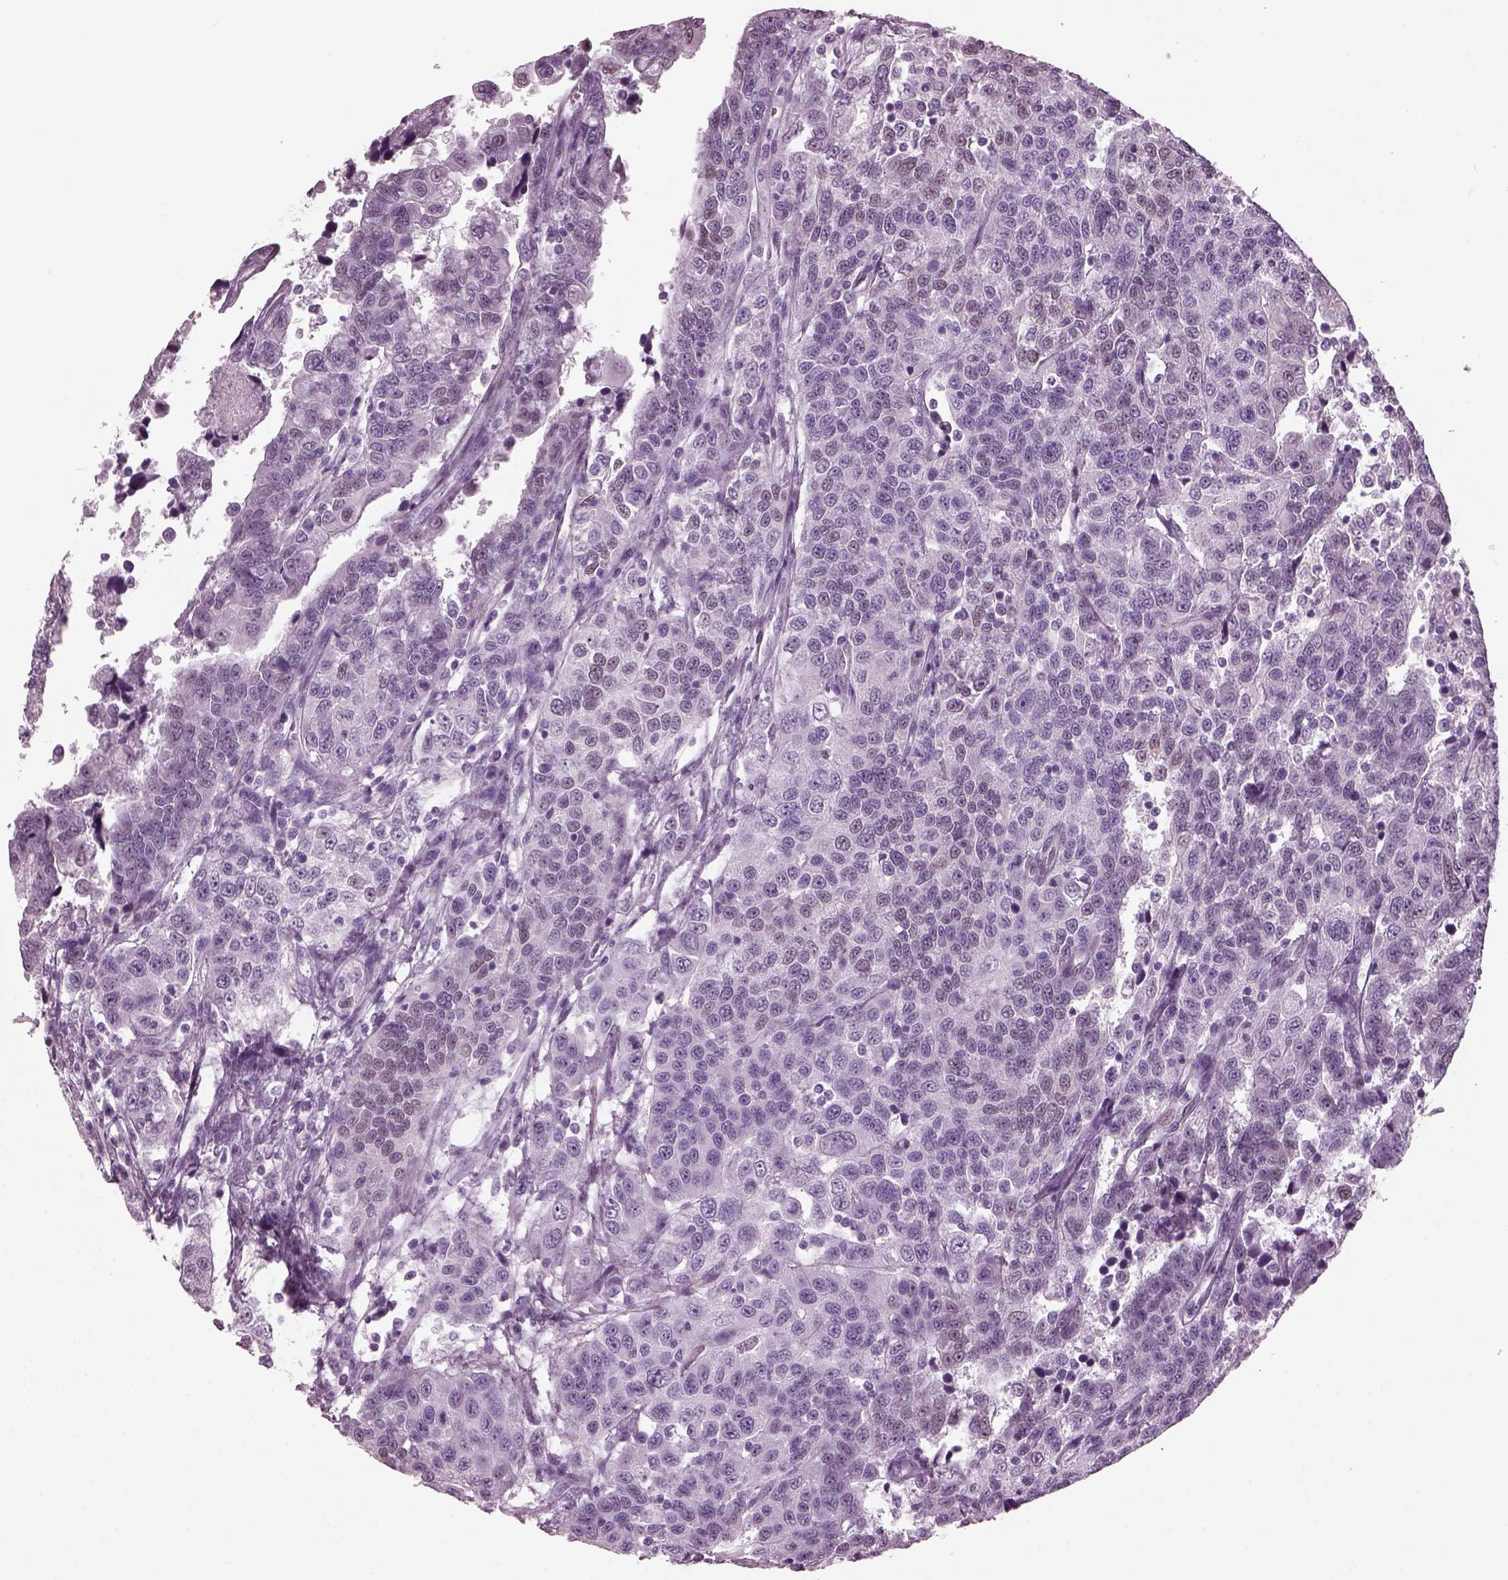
{"staining": {"intensity": "negative", "quantity": "none", "location": "none"}, "tissue": "urothelial cancer", "cell_type": "Tumor cells", "image_type": "cancer", "snomed": [{"axis": "morphology", "description": "Urothelial carcinoma, NOS"}, {"axis": "morphology", "description": "Urothelial carcinoma, High grade"}, {"axis": "topography", "description": "Urinary bladder"}], "caption": "A histopathology image of transitional cell carcinoma stained for a protein demonstrates no brown staining in tumor cells.", "gene": "KRTAP3-2", "patient": {"sex": "female", "age": 73}}